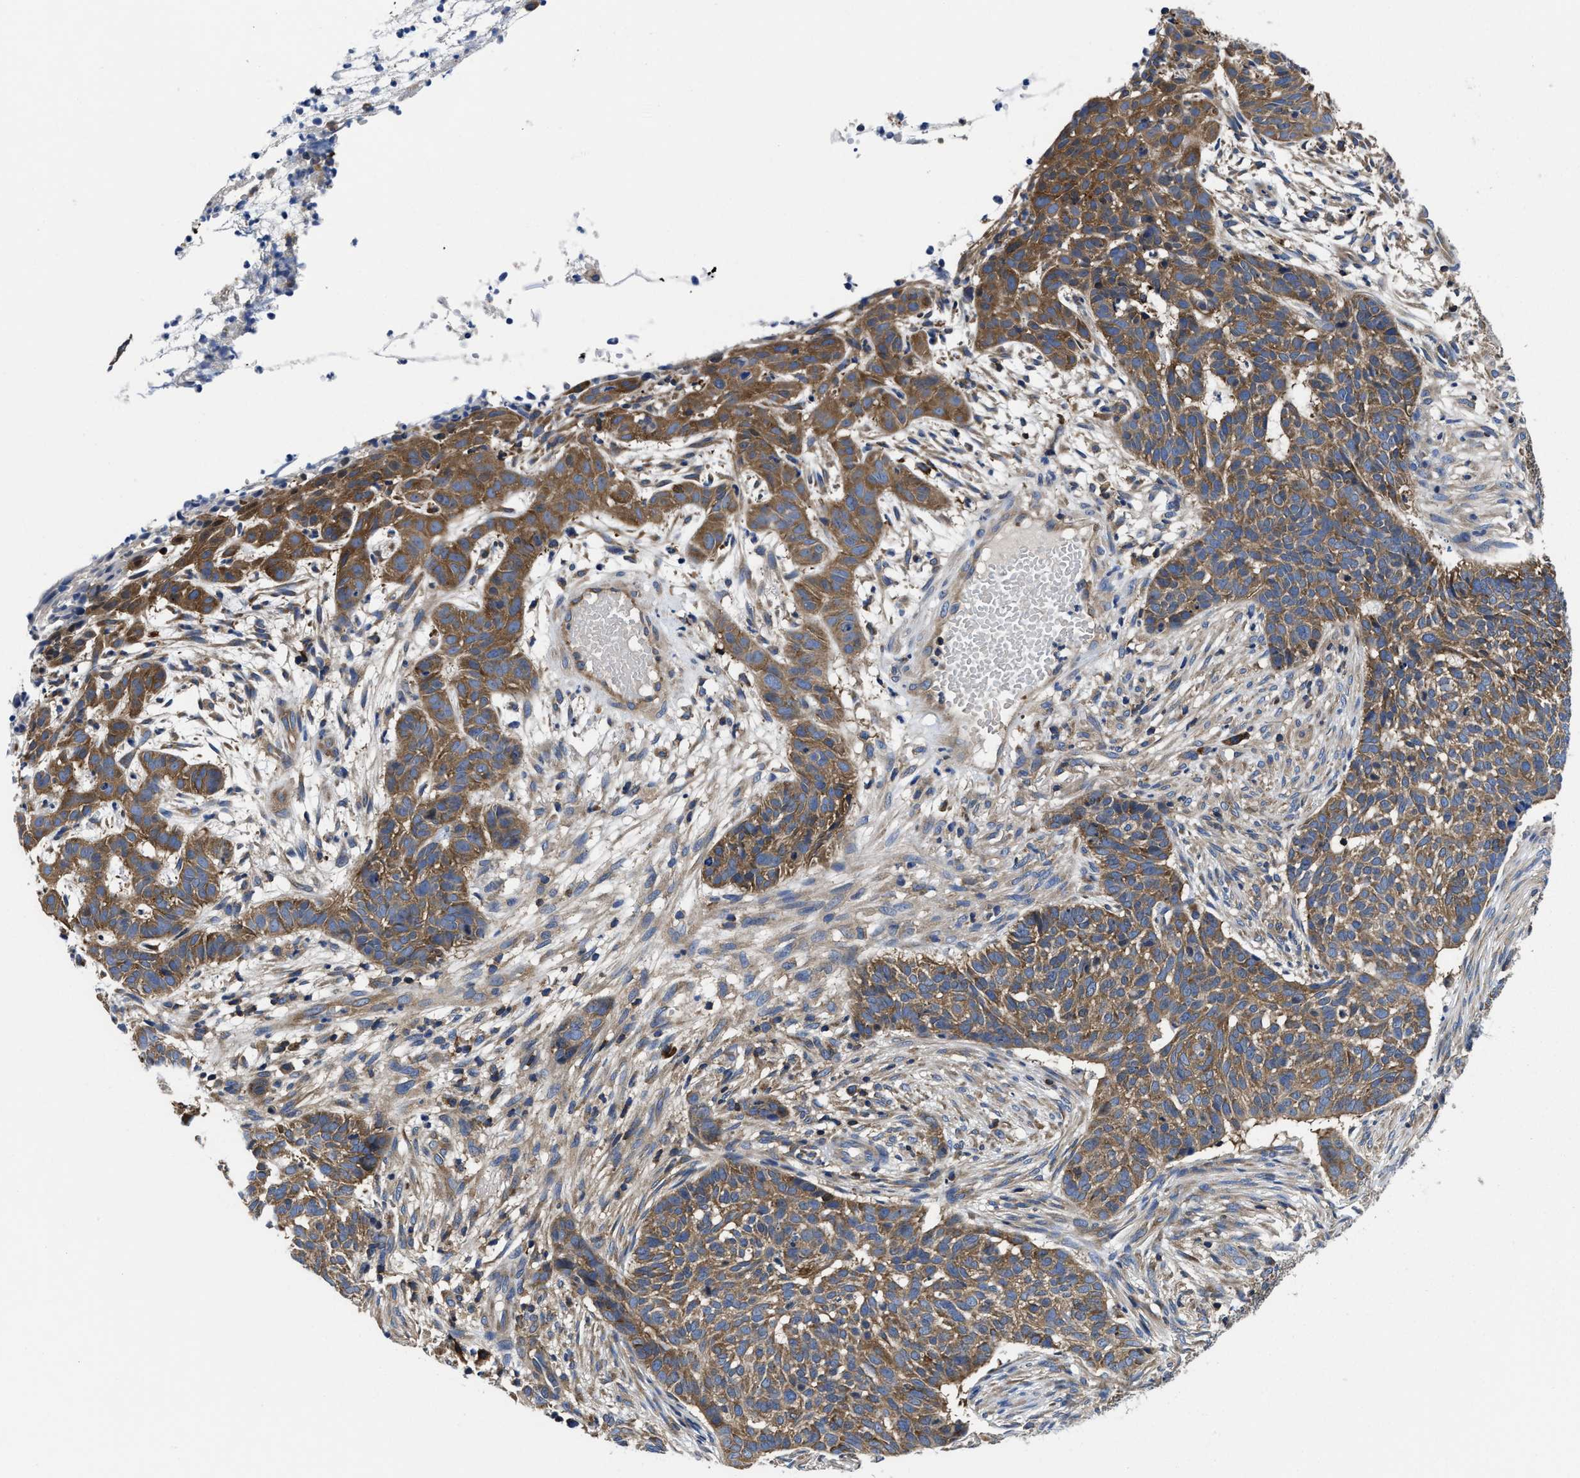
{"staining": {"intensity": "moderate", "quantity": ">75%", "location": "cytoplasmic/membranous"}, "tissue": "skin cancer", "cell_type": "Tumor cells", "image_type": "cancer", "snomed": [{"axis": "morphology", "description": "Basal cell carcinoma"}, {"axis": "topography", "description": "Skin"}], "caption": "Skin cancer (basal cell carcinoma) was stained to show a protein in brown. There is medium levels of moderate cytoplasmic/membranous positivity in approximately >75% of tumor cells. (DAB (3,3'-diaminobenzidine) = brown stain, brightfield microscopy at high magnification).", "gene": "YARS1", "patient": {"sex": "male", "age": 85}}